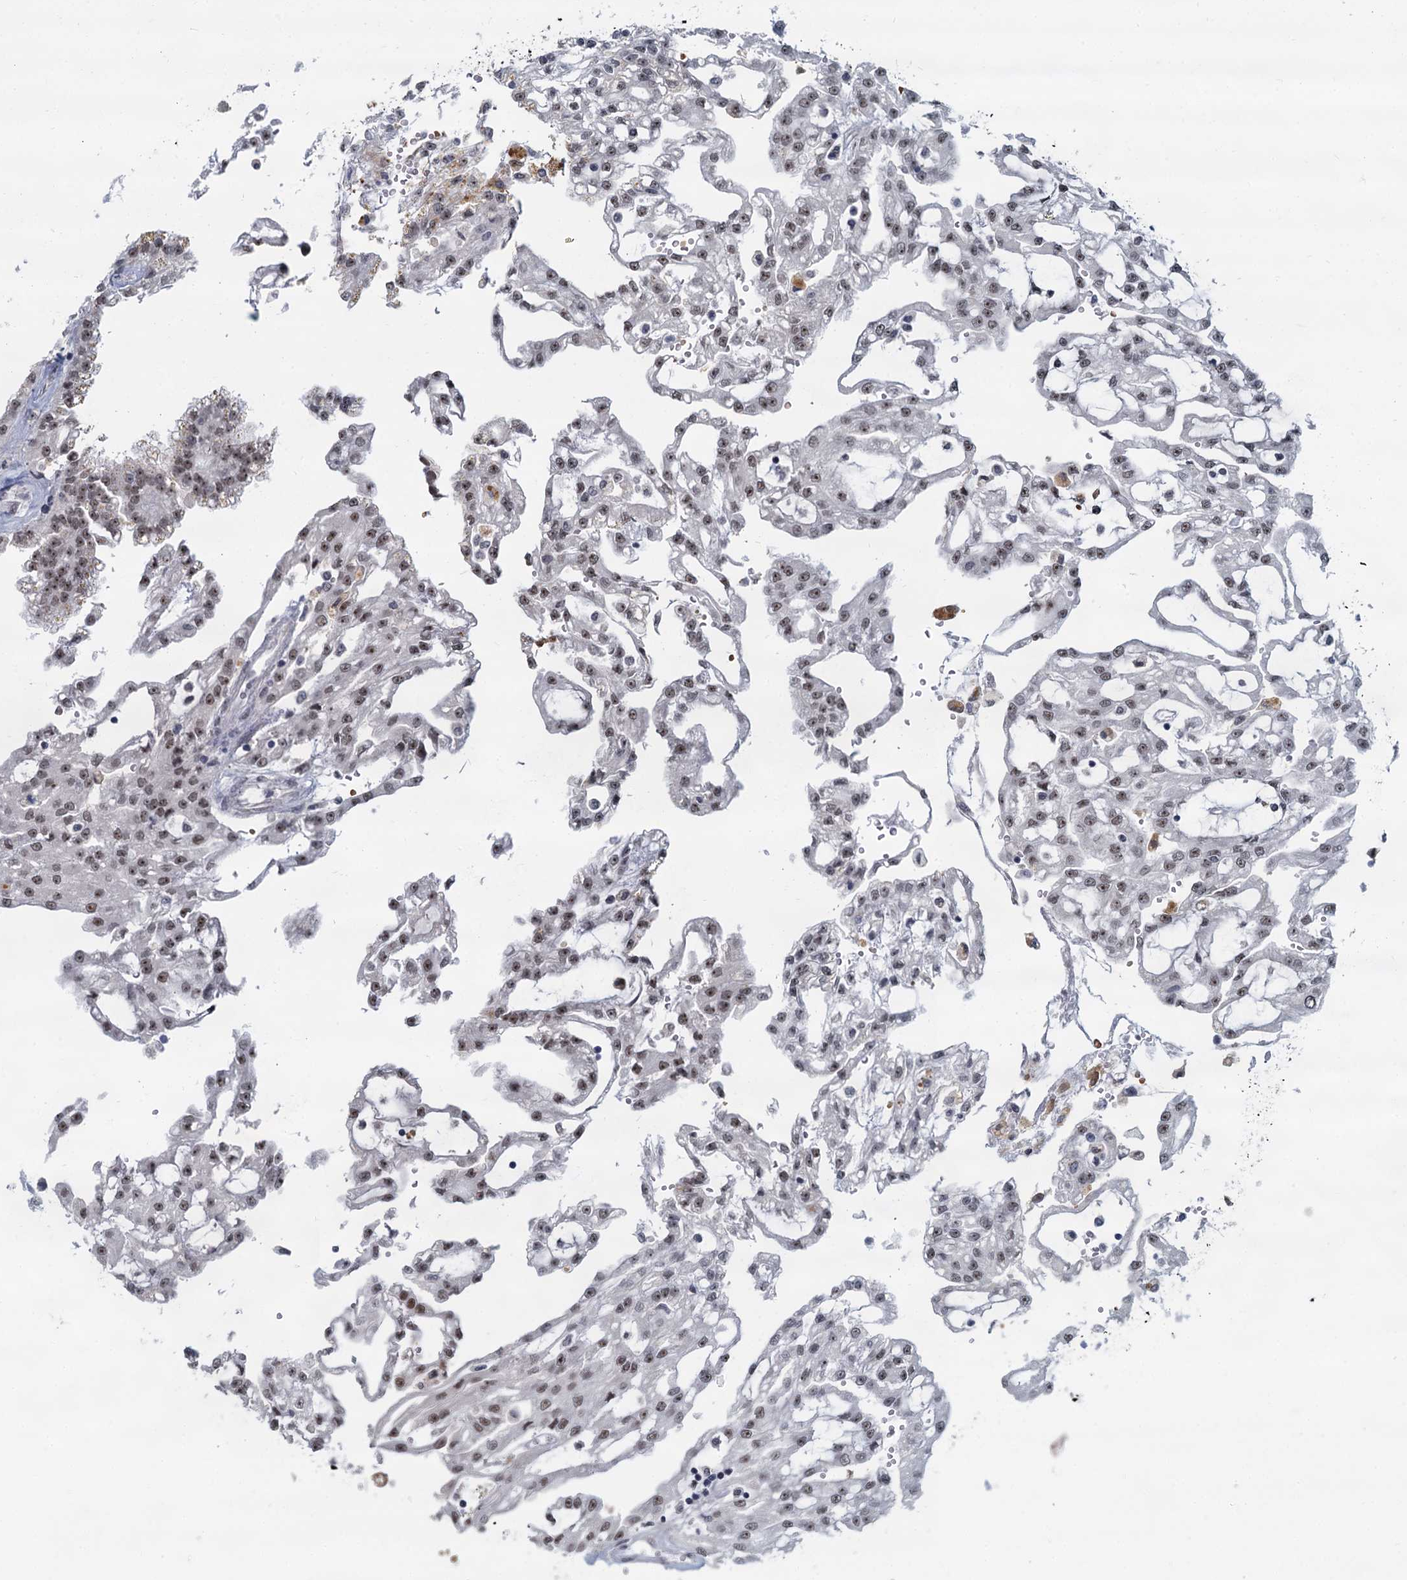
{"staining": {"intensity": "moderate", "quantity": "<25%", "location": "nuclear"}, "tissue": "renal cancer", "cell_type": "Tumor cells", "image_type": "cancer", "snomed": [{"axis": "morphology", "description": "Adenocarcinoma, NOS"}, {"axis": "topography", "description": "Kidney"}], "caption": "Protein expression analysis of human renal cancer reveals moderate nuclear expression in about <25% of tumor cells.", "gene": "RPRD1A", "patient": {"sex": "male", "age": 63}}